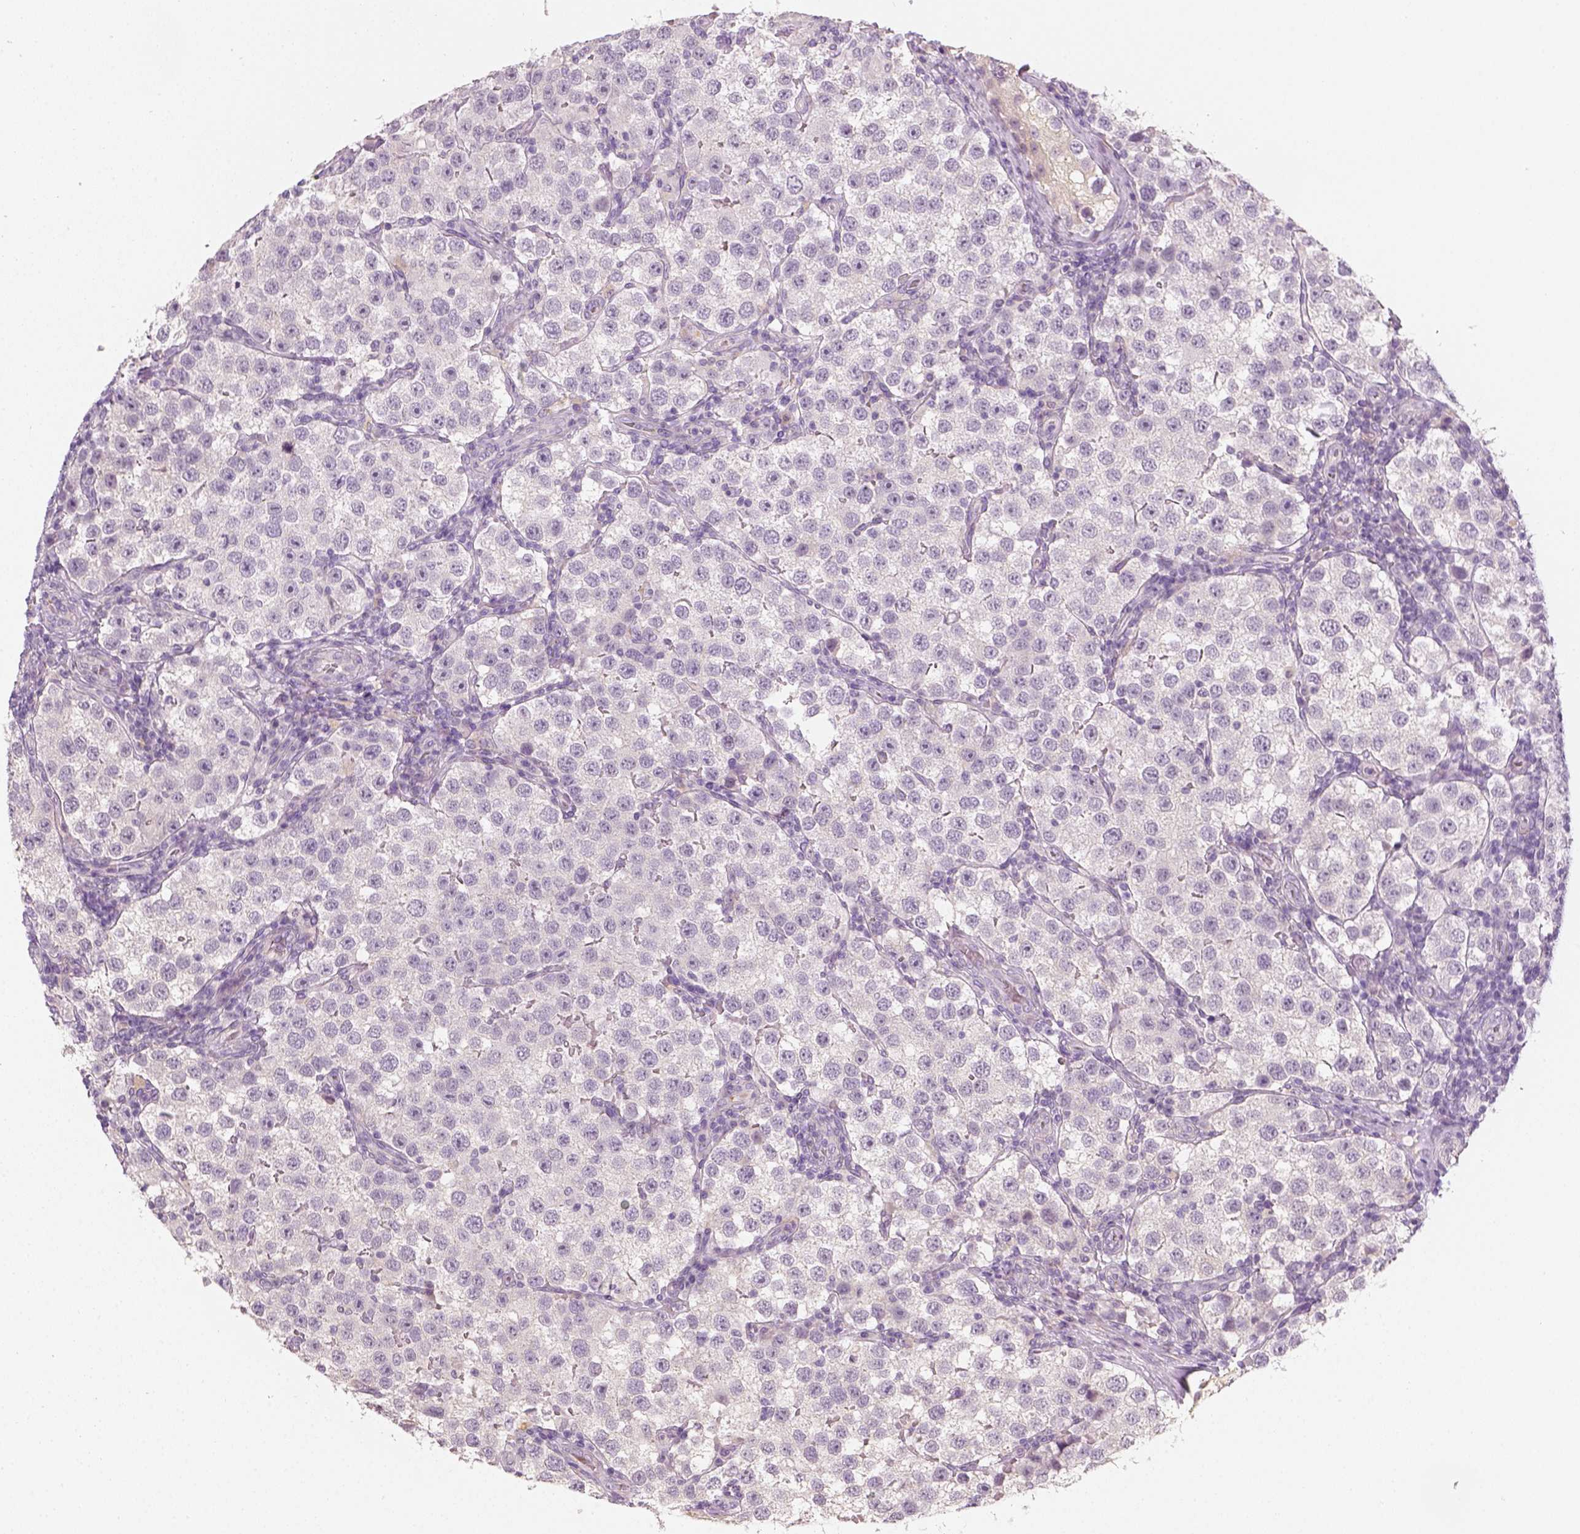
{"staining": {"intensity": "negative", "quantity": "none", "location": "none"}, "tissue": "testis cancer", "cell_type": "Tumor cells", "image_type": "cancer", "snomed": [{"axis": "morphology", "description": "Seminoma, NOS"}, {"axis": "topography", "description": "Testis"}], "caption": "Immunohistochemical staining of seminoma (testis) reveals no significant expression in tumor cells.", "gene": "FAM163B", "patient": {"sex": "male", "age": 37}}